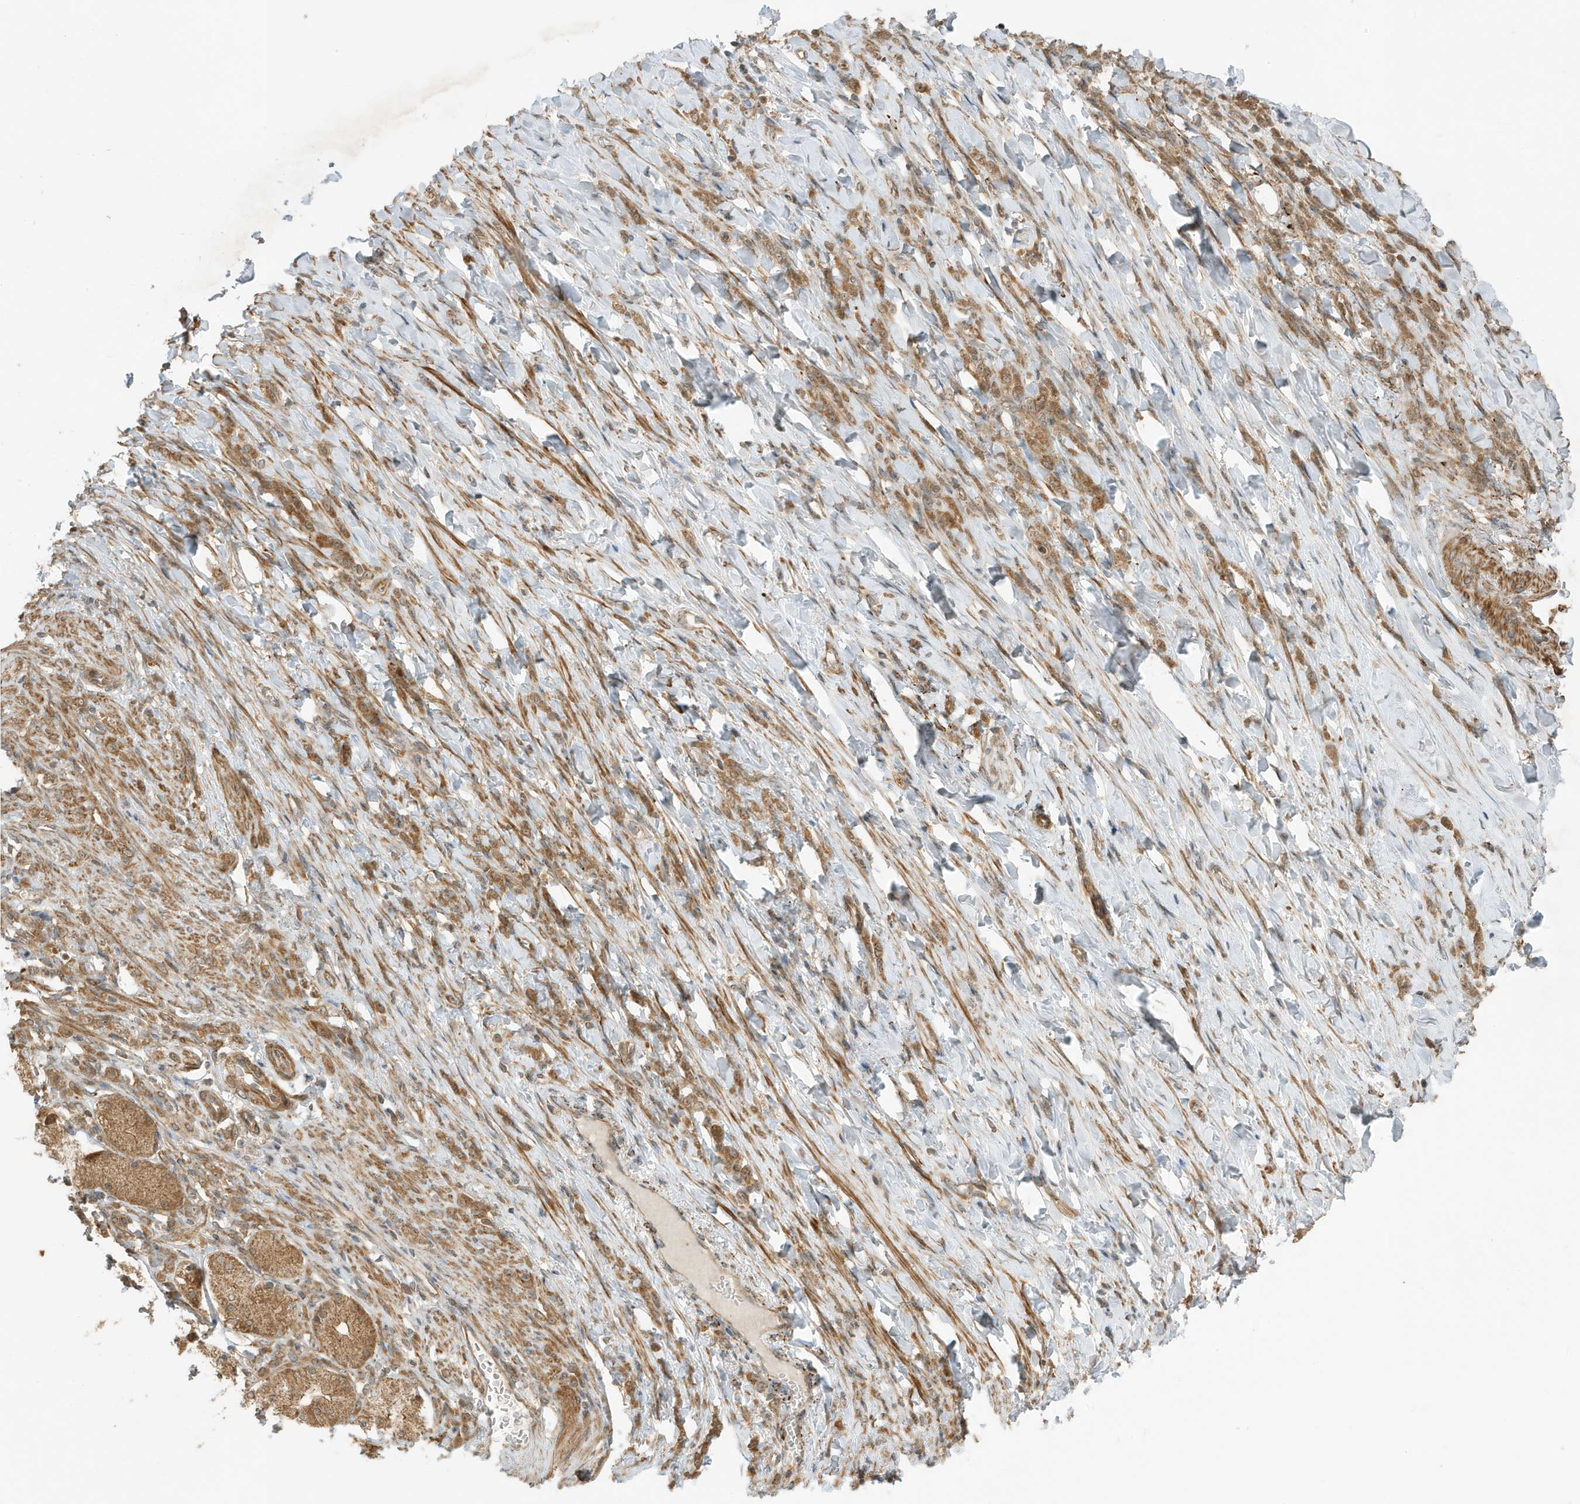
{"staining": {"intensity": "moderate", "quantity": ">75%", "location": "cytoplasmic/membranous"}, "tissue": "stomach cancer", "cell_type": "Tumor cells", "image_type": "cancer", "snomed": [{"axis": "morphology", "description": "Normal tissue, NOS"}, {"axis": "morphology", "description": "Adenocarcinoma, NOS"}, {"axis": "topography", "description": "Stomach"}], "caption": "This is an image of immunohistochemistry staining of stomach cancer, which shows moderate positivity in the cytoplasmic/membranous of tumor cells.", "gene": "DHX36", "patient": {"sex": "male", "age": 82}}